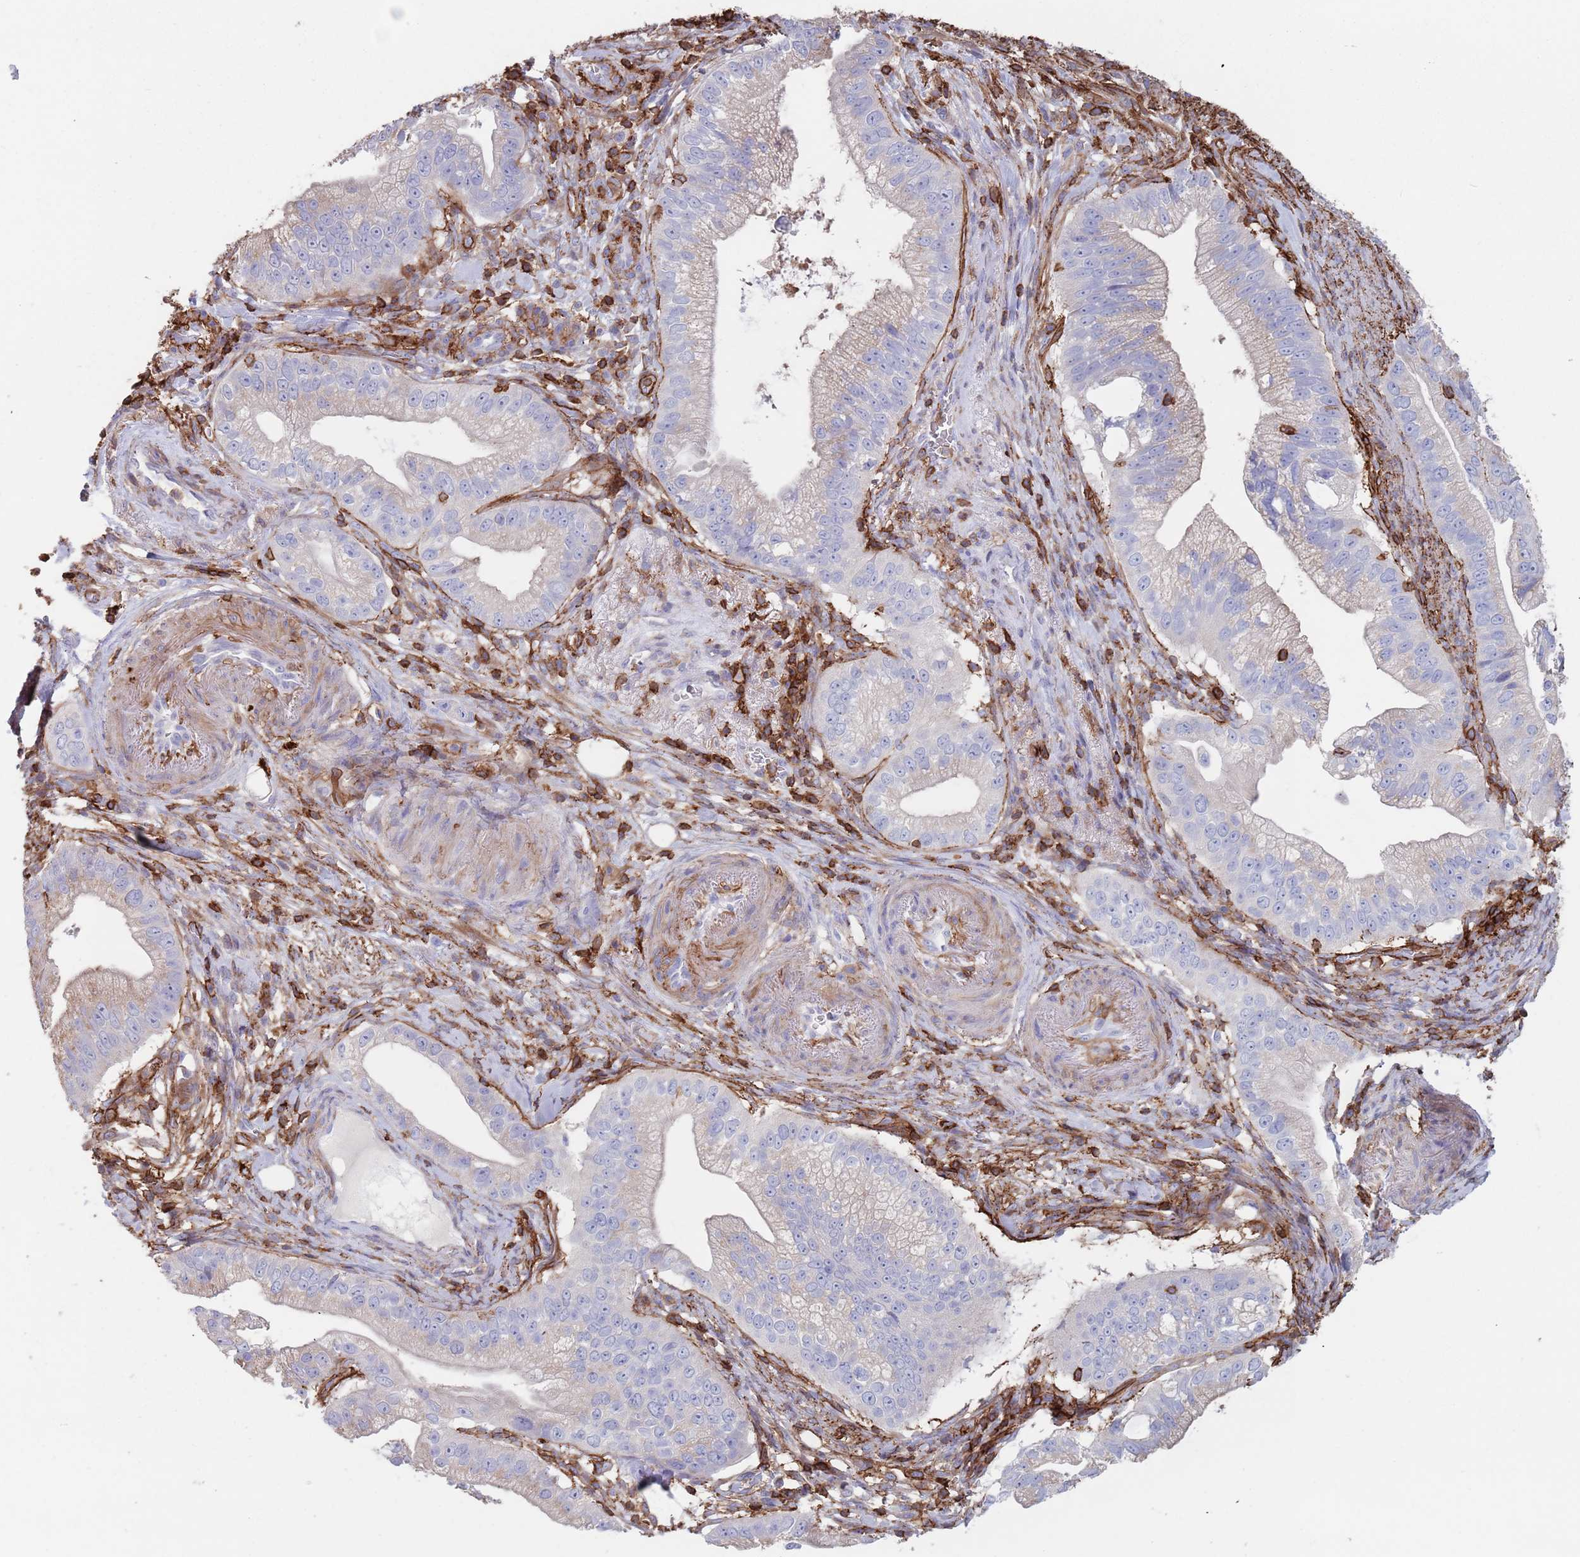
{"staining": {"intensity": "negative", "quantity": "none", "location": "none"}, "tissue": "pancreatic cancer", "cell_type": "Tumor cells", "image_type": "cancer", "snomed": [{"axis": "morphology", "description": "Adenocarcinoma, NOS"}, {"axis": "topography", "description": "Pancreas"}], "caption": "Immunohistochemistry (IHC) histopathology image of neoplastic tissue: human pancreatic cancer (adenocarcinoma) stained with DAB (3,3'-diaminobenzidine) demonstrates no significant protein expression in tumor cells.", "gene": "RNF144A", "patient": {"sex": "male", "age": 70}}